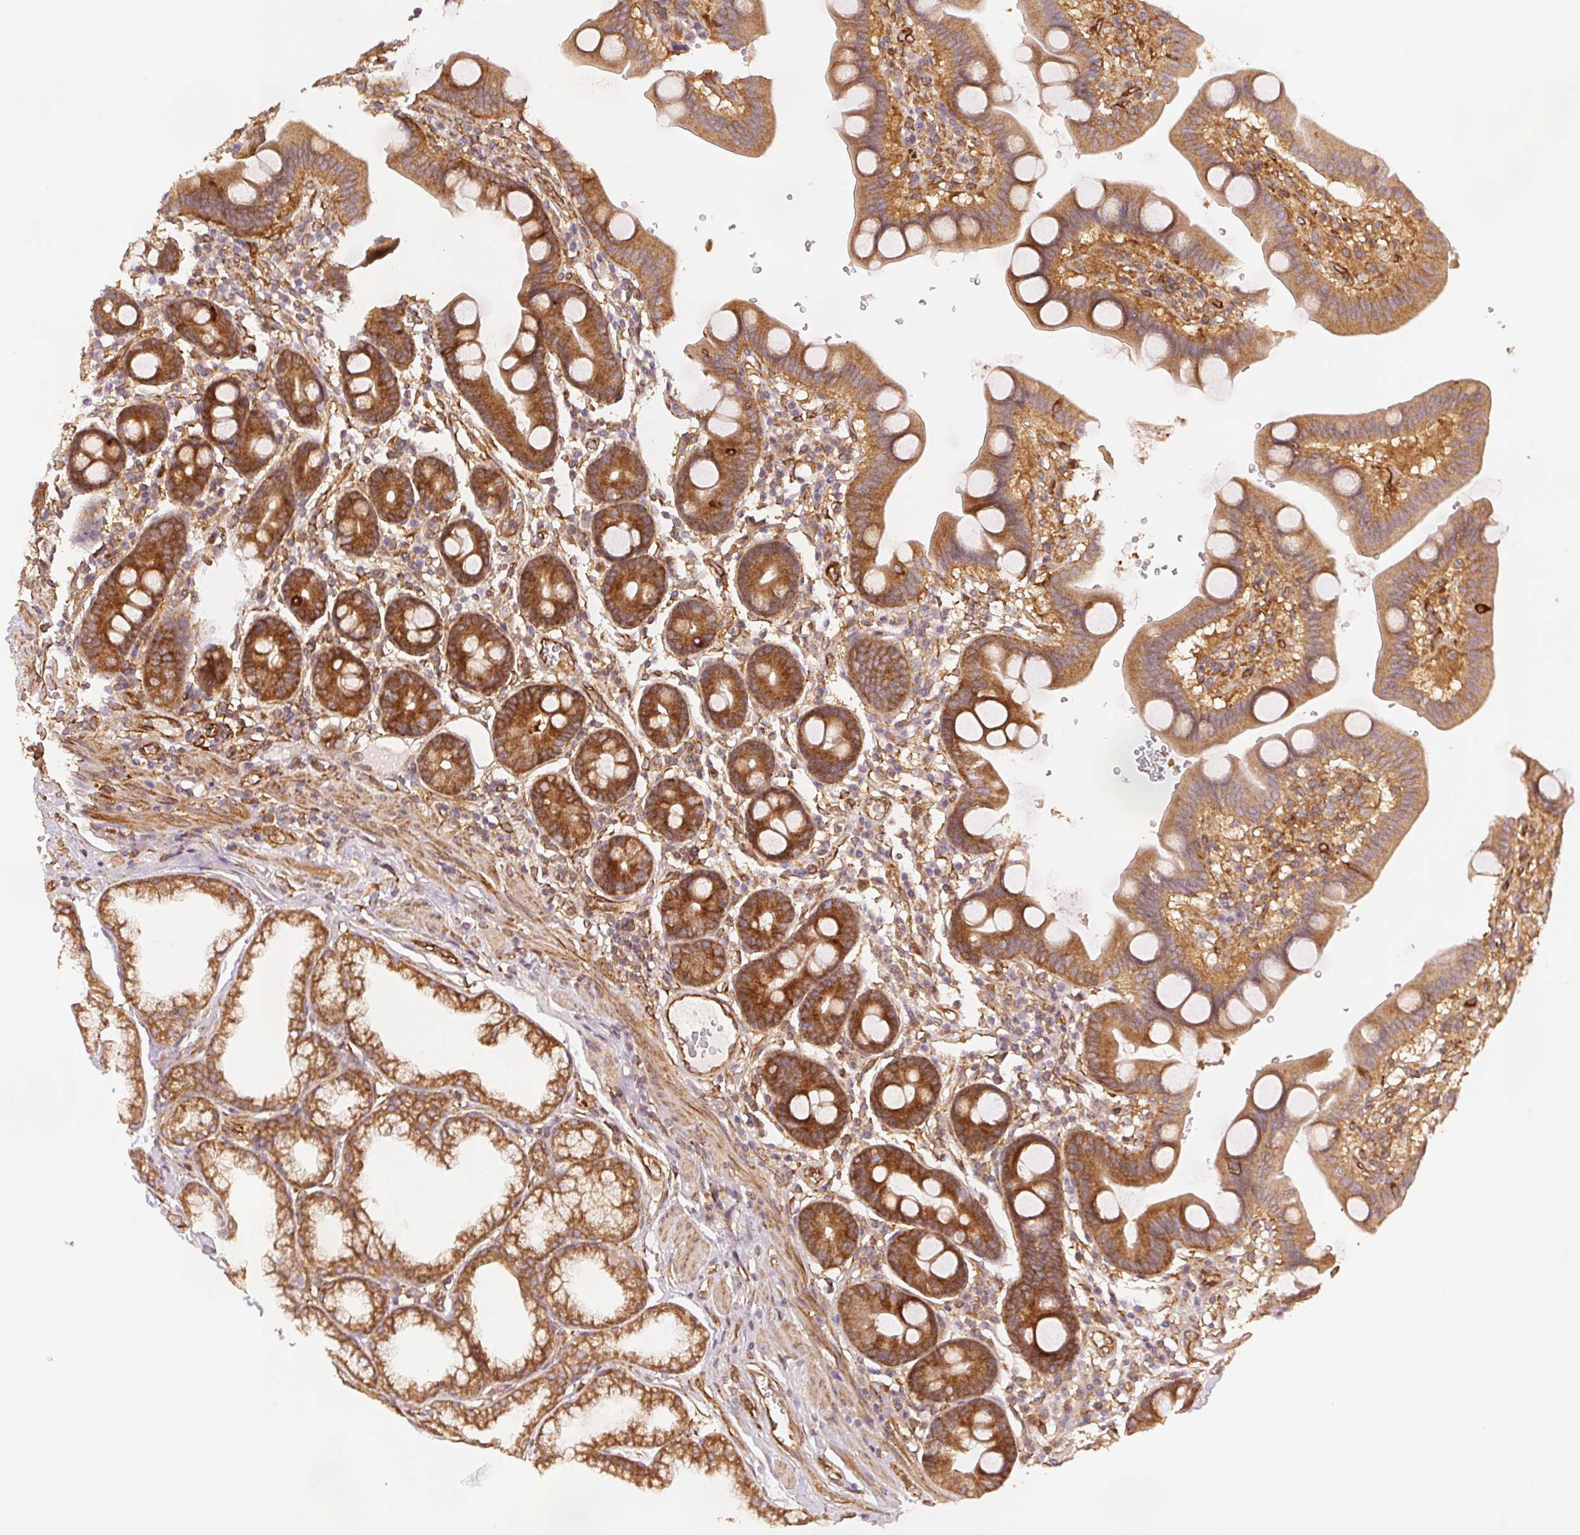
{"staining": {"intensity": "moderate", "quantity": ">75%", "location": "cytoplasmic/membranous"}, "tissue": "duodenum", "cell_type": "Glandular cells", "image_type": "normal", "snomed": [{"axis": "morphology", "description": "Normal tissue, NOS"}, {"axis": "topography", "description": "Duodenum"}], "caption": "An image of duodenum stained for a protein shows moderate cytoplasmic/membranous brown staining in glandular cells. (DAB IHC, brown staining for protein, blue staining for nuclei).", "gene": "DIAPH2", "patient": {"sex": "male", "age": 59}}